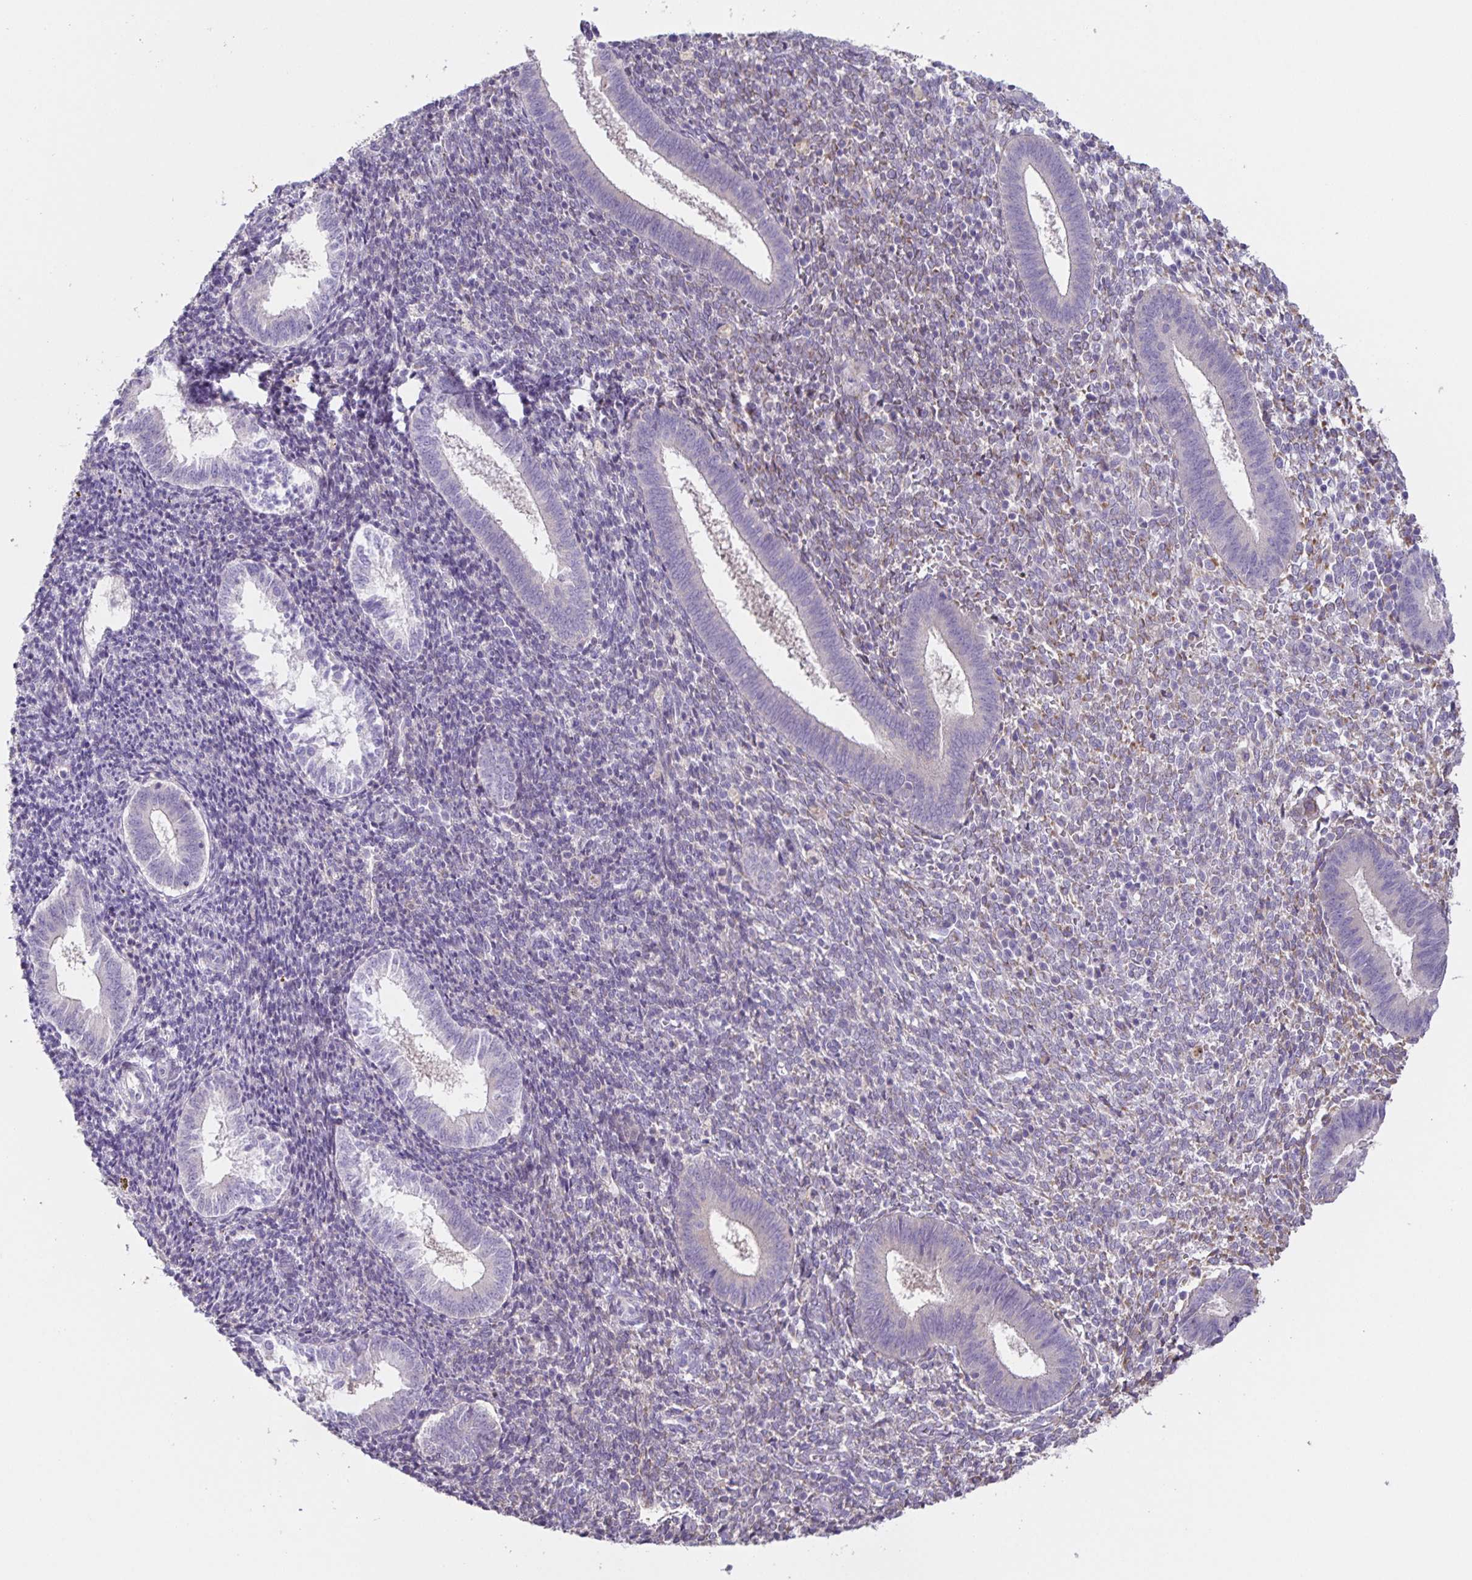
{"staining": {"intensity": "negative", "quantity": "none", "location": "none"}, "tissue": "endometrium", "cell_type": "Cells in endometrial stroma", "image_type": "normal", "snomed": [{"axis": "morphology", "description": "Normal tissue, NOS"}, {"axis": "topography", "description": "Endometrium"}], "caption": "A high-resolution micrograph shows IHC staining of normal endometrium, which demonstrates no significant positivity in cells in endometrial stroma.", "gene": "PRR36", "patient": {"sex": "female", "age": 25}}